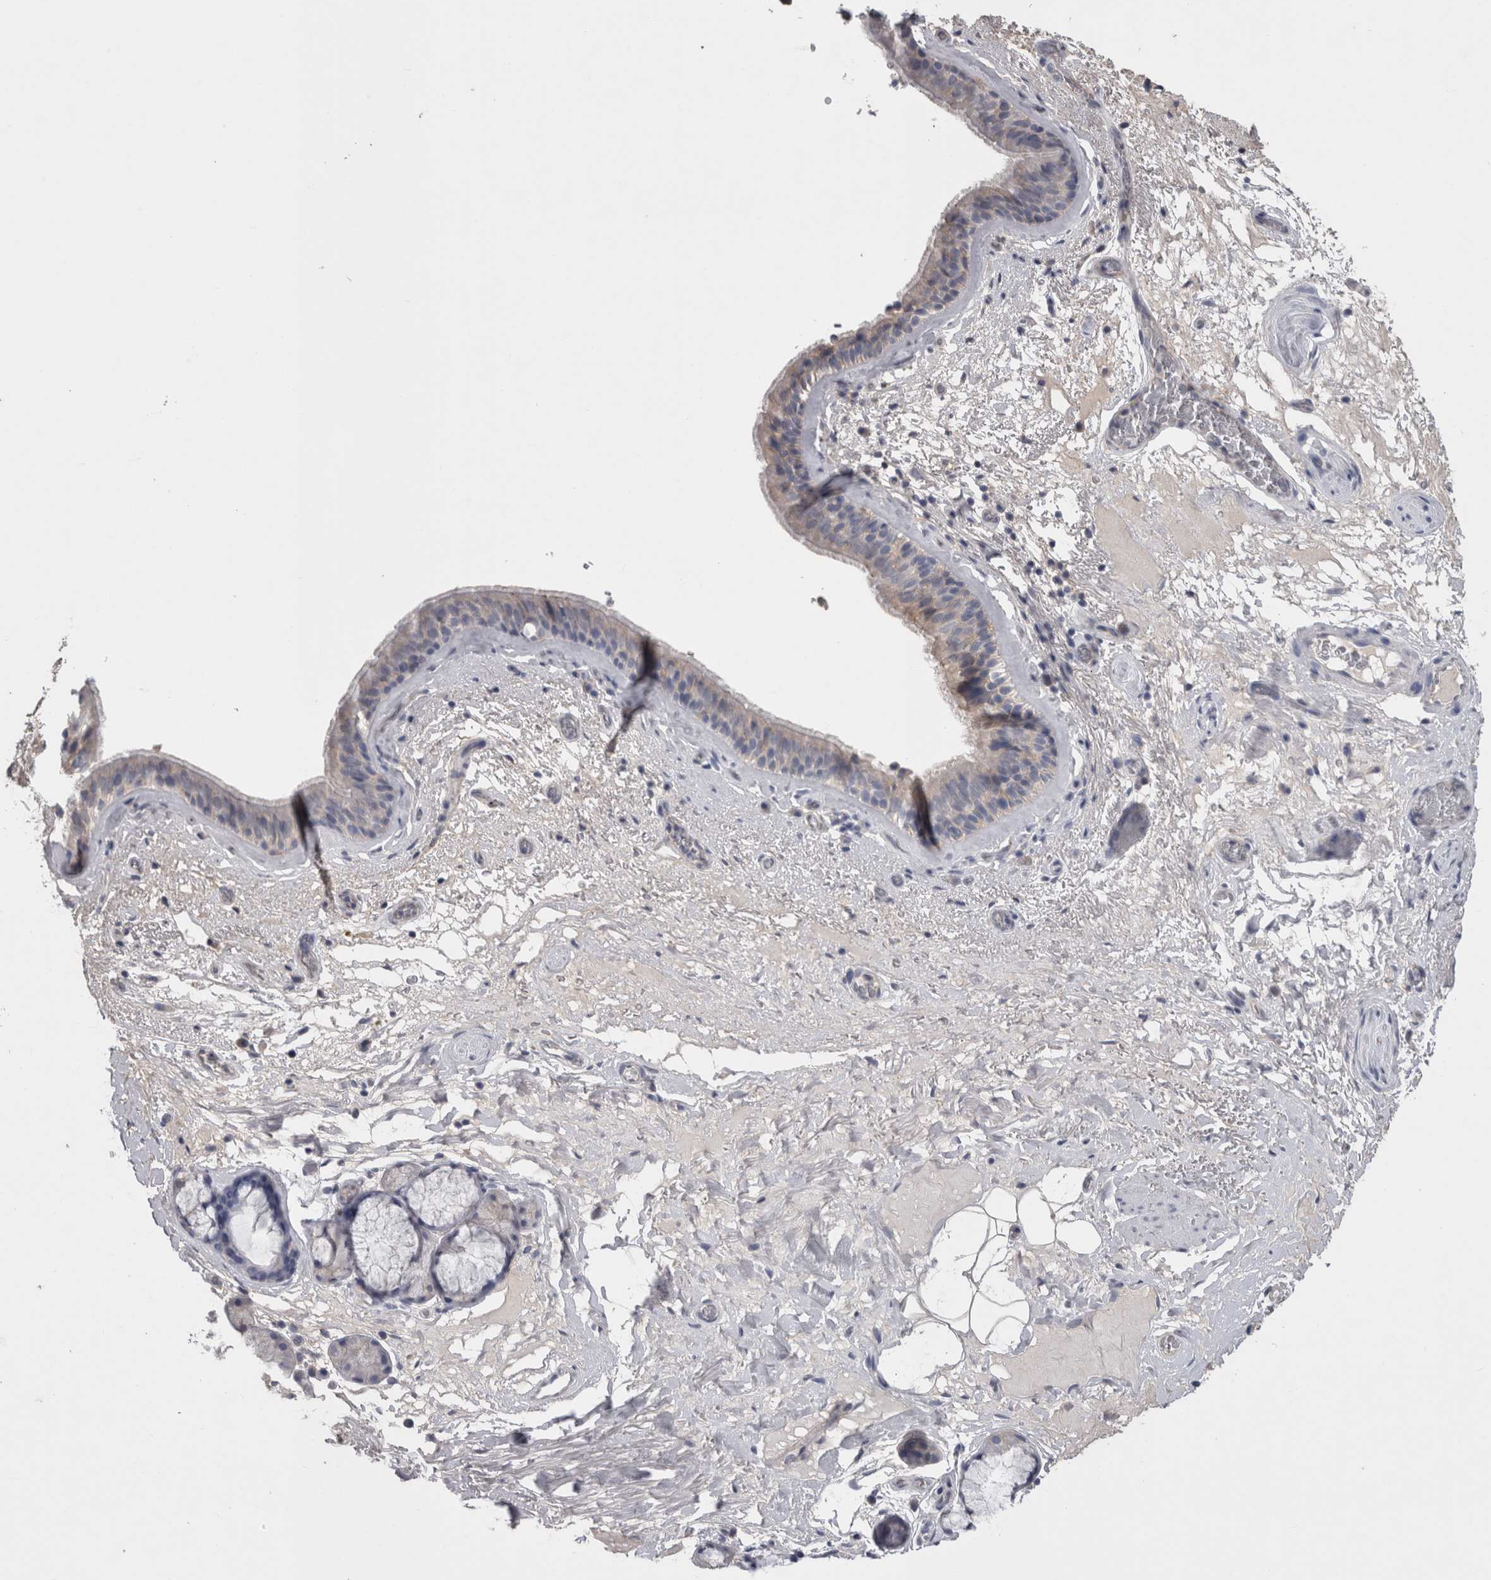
{"staining": {"intensity": "weak", "quantity": "25%-75%", "location": "cytoplasmic/membranous"}, "tissue": "bronchus", "cell_type": "Respiratory epithelial cells", "image_type": "normal", "snomed": [{"axis": "morphology", "description": "Normal tissue, NOS"}, {"axis": "topography", "description": "Cartilage tissue"}], "caption": "Respiratory epithelial cells show low levels of weak cytoplasmic/membranous positivity in approximately 25%-75% of cells in normal human bronchus.", "gene": "NECTIN2", "patient": {"sex": "female", "age": 63}}